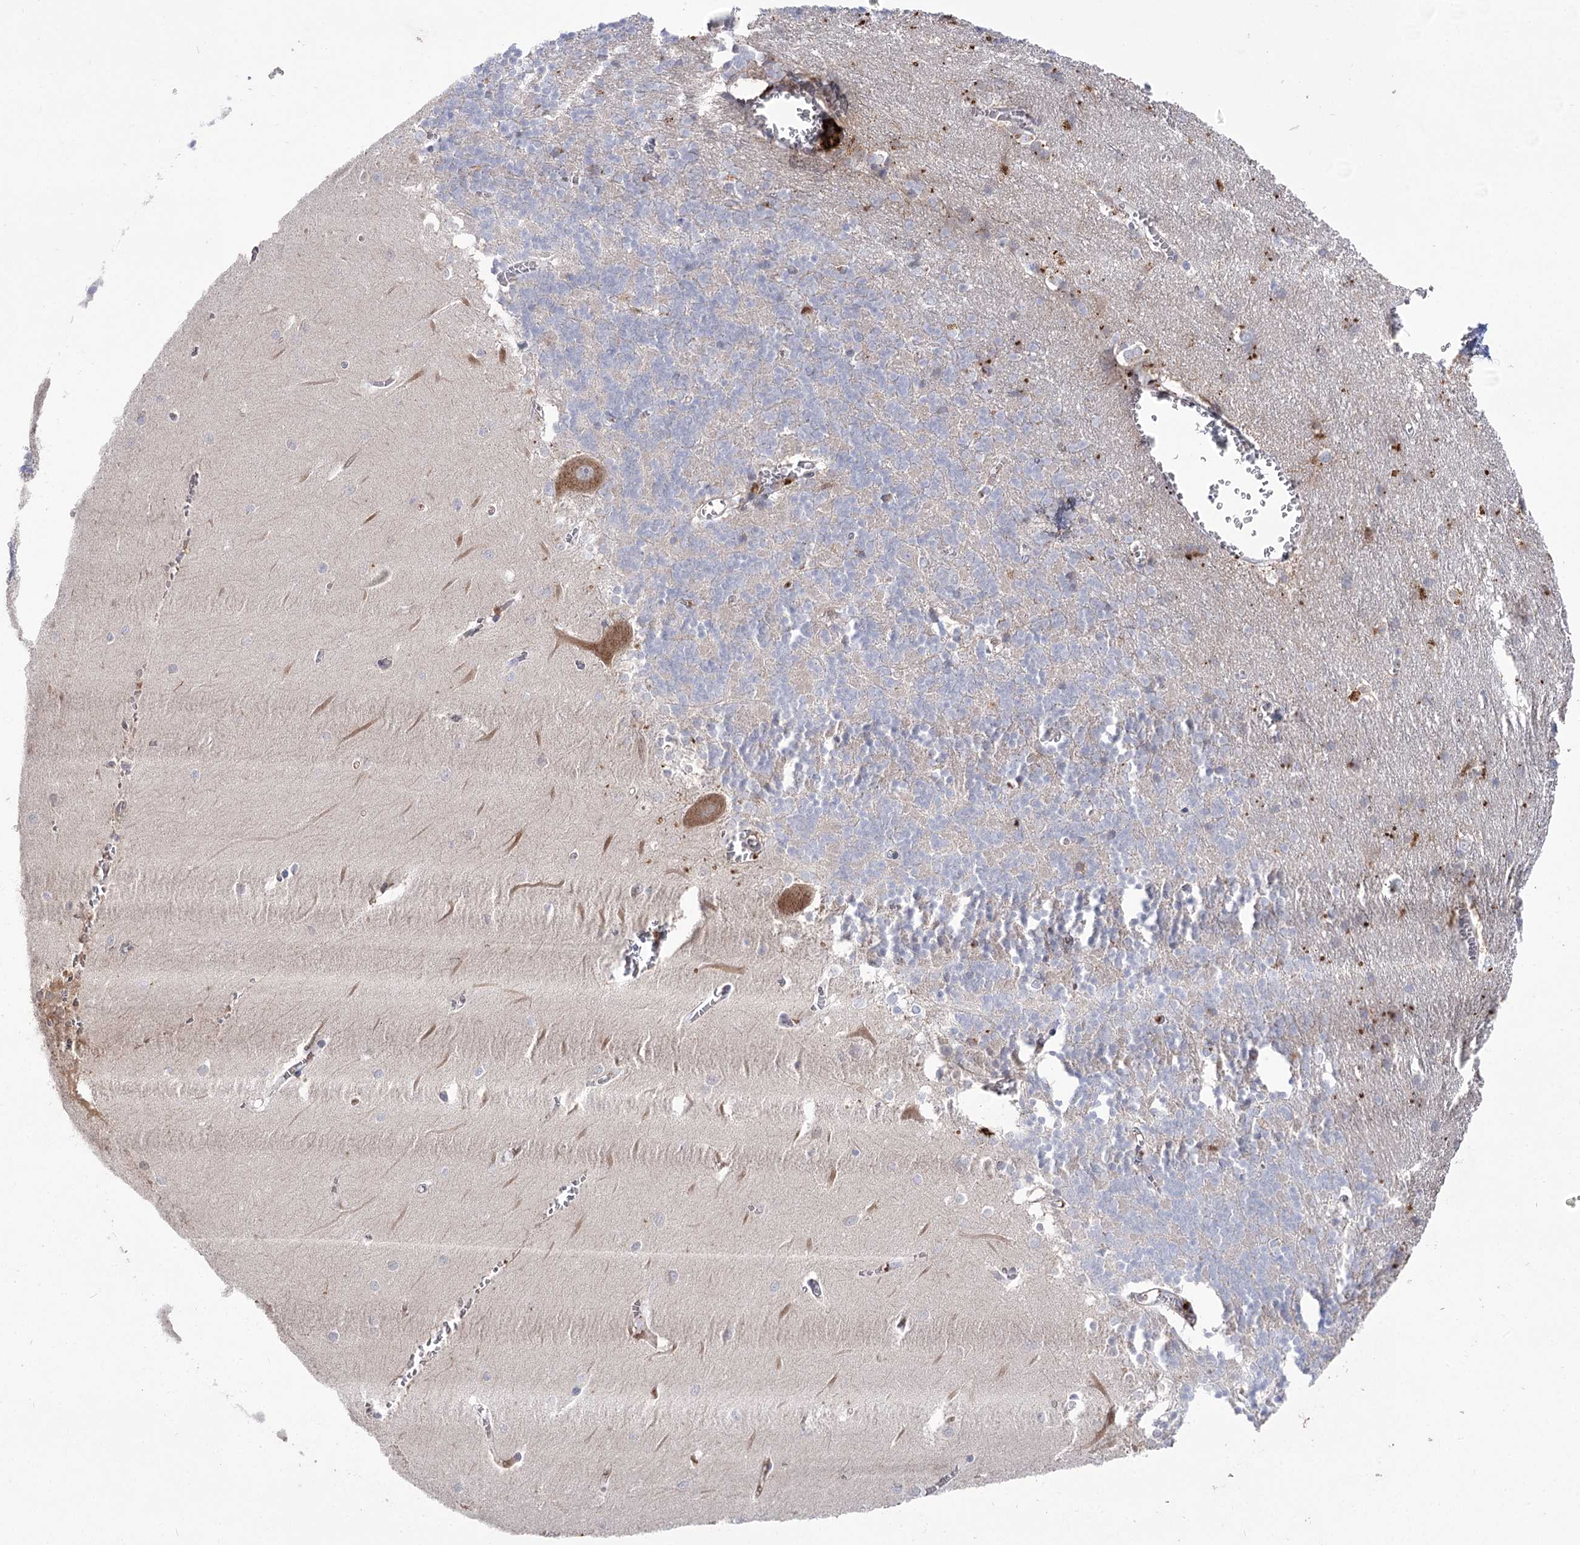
{"staining": {"intensity": "negative", "quantity": "none", "location": "none"}, "tissue": "cerebellum", "cell_type": "Cells in granular layer", "image_type": "normal", "snomed": [{"axis": "morphology", "description": "Normal tissue, NOS"}, {"axis": "topography", "description": "Cerebellum"}], "caption": "Immunohistochemistry (IHC) histopathology image of benign cerebellum: cerebellum stained with DAB (3,3'-diaminobenzidine) exhibits no significant protein staining in cells in granular layer.", "gene": "GBF1", "patient": {"sex": "male", "age": 37}}